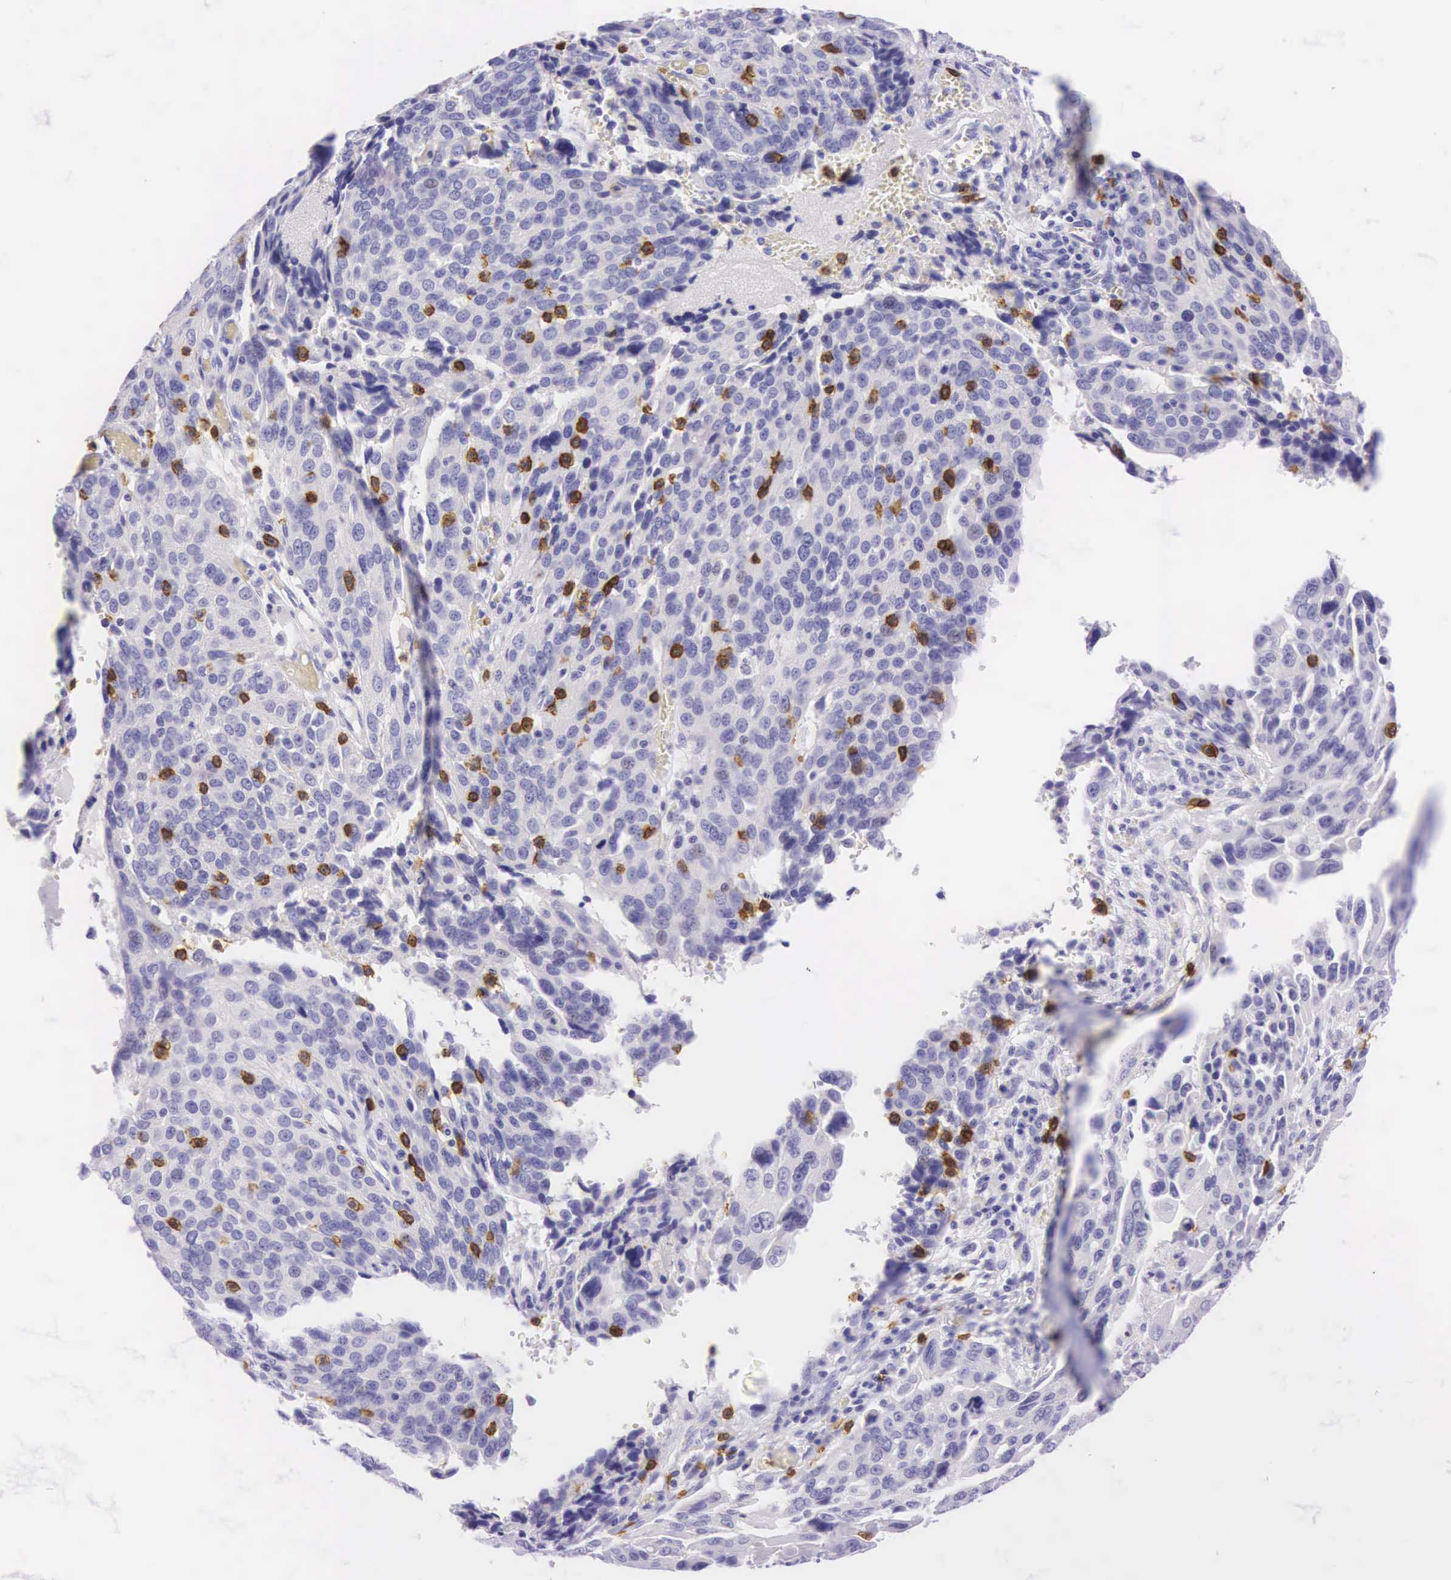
{"staining": {"intensity": "negative", "quantity": "none", "location": "none"}, "tissue": "ovarian cancer", "cell_type": "Tumor cells", "image_type": "cancer", "snomed": [{"axis": "morphology", "description": "Carcinoma, endometroid"}, {"axis": "topography", "description": "Ovary"}], "caption": "An image of human ovarian cancer is negative for staining in tumor cells.", "gene": "CD8A", "patient": {"sex": "female", "age": 75}}